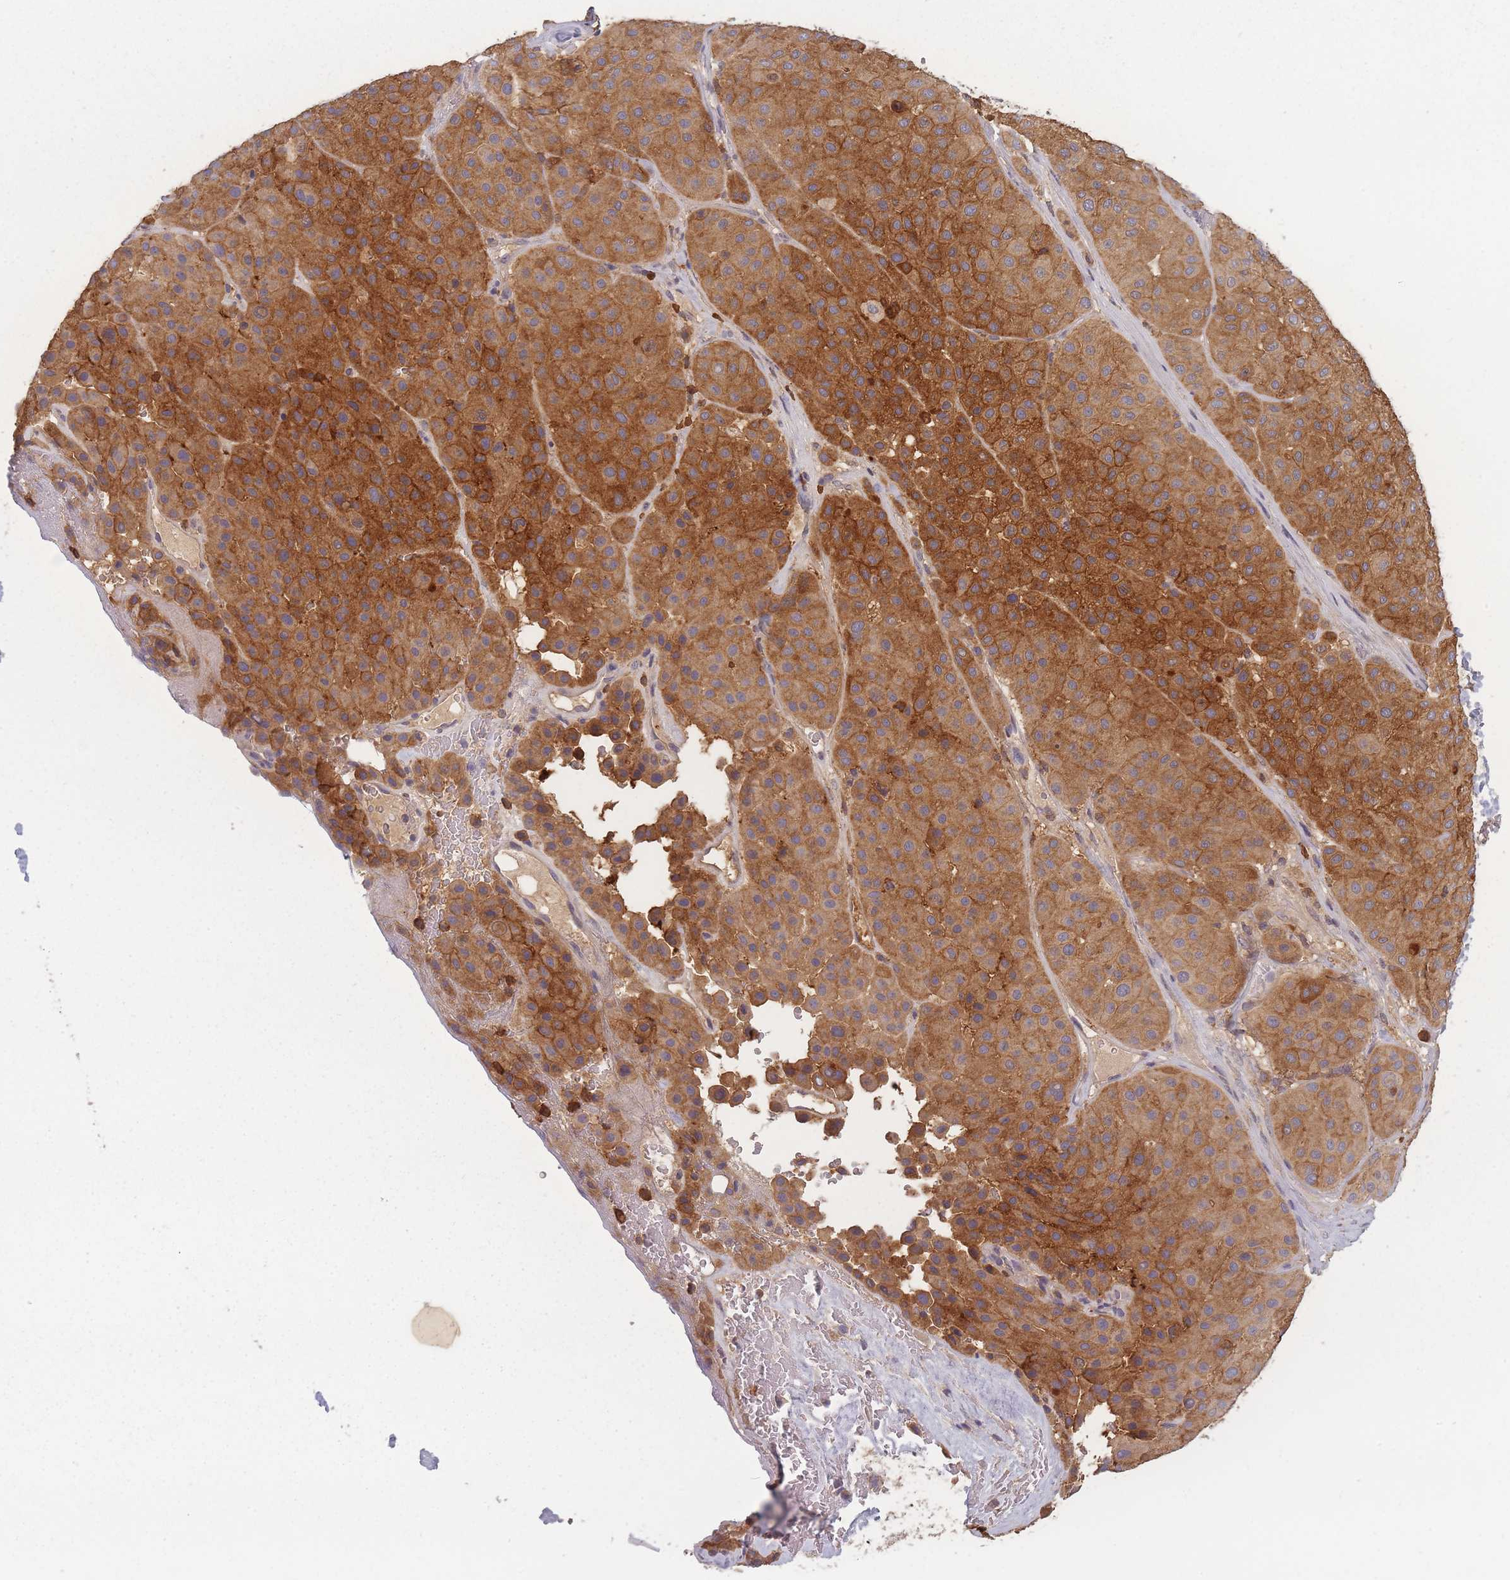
{"staining": {"intensity": "moderate", "quantity": ">75%", "location": "cytoplasmic/membranous"}, "tissue": "melanoma", "cell_type": "Tumor cells", "image_type": "cancer", "snomed": [{"axis": "morphology", "description": "Malignant melanoma, Metastatic site"}, {"axis": "topography", "description": "Smooth muscle"}], "caption": "Protein positivity by immunohistochemistry (IHC) demonstrates moderate cytoplasmic/membranous expression in about >75% of tumor cells in malignant melanoma (metastatic site).", "gene": "BST1", "patient": {"sex": "male", "age": 41}}